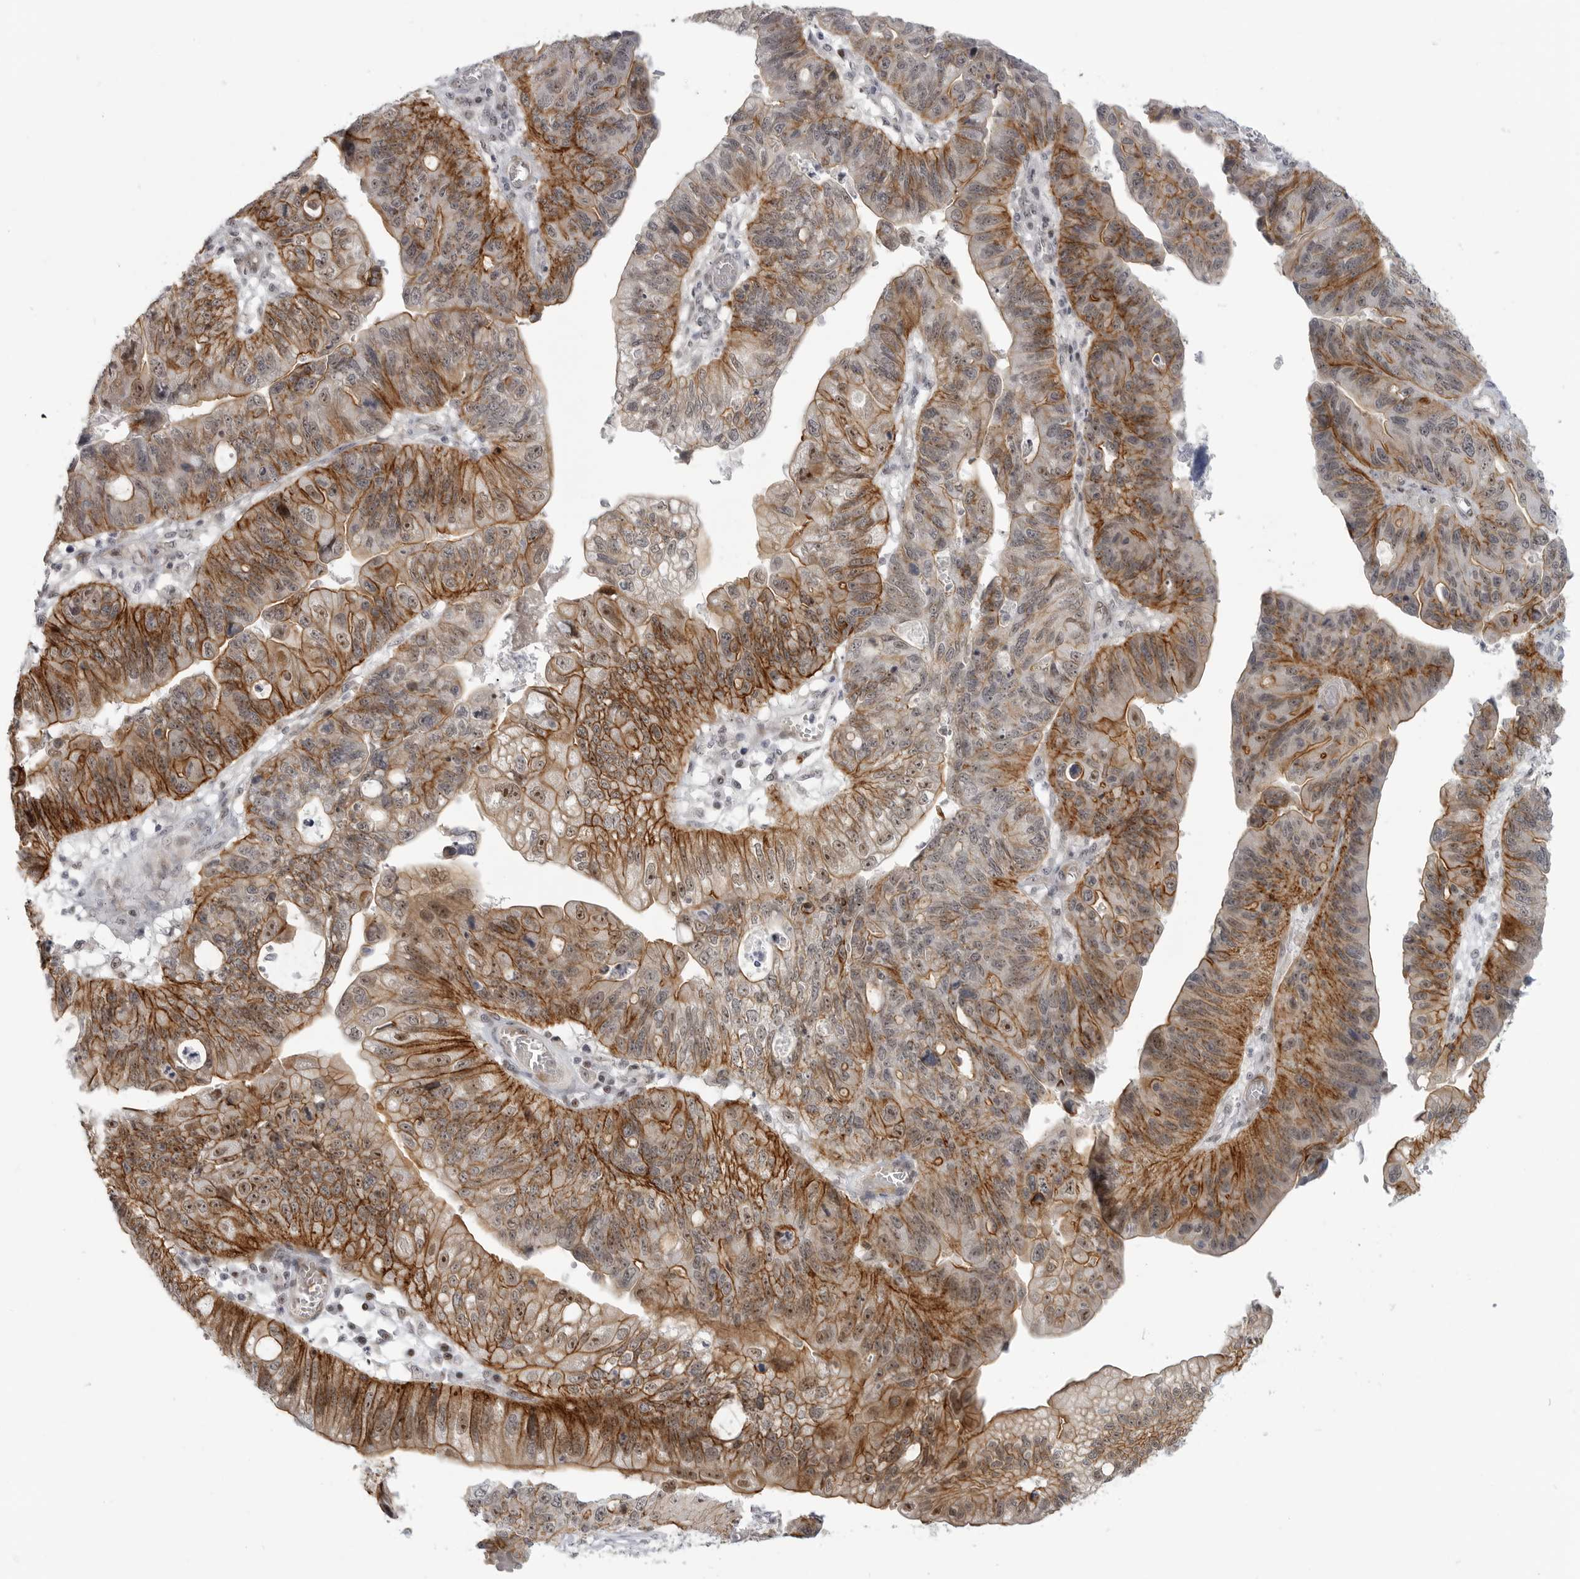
{"staining": {"intensity": "moderate", "quantity": ">75%", "location": "cytoplasmic/membranous"}, "tissue": "stomach cancer", "cell_type": "Tumor cells", "image_type": "cancer", "snomed": [{"axis": "morphology", "description": "Adenocarcinoma, NOS"}, {"axis": "topography", "description": "Stomach"}], "caption": "Stomach cancer (adenocarcinoma) stained with a brown dye exhibits moderate cytoplasmic/membranous positive positivity in about >75% of tumor cells.", "gene": "CEP295NL", "patient": {"sex": "male", "age": 59}}